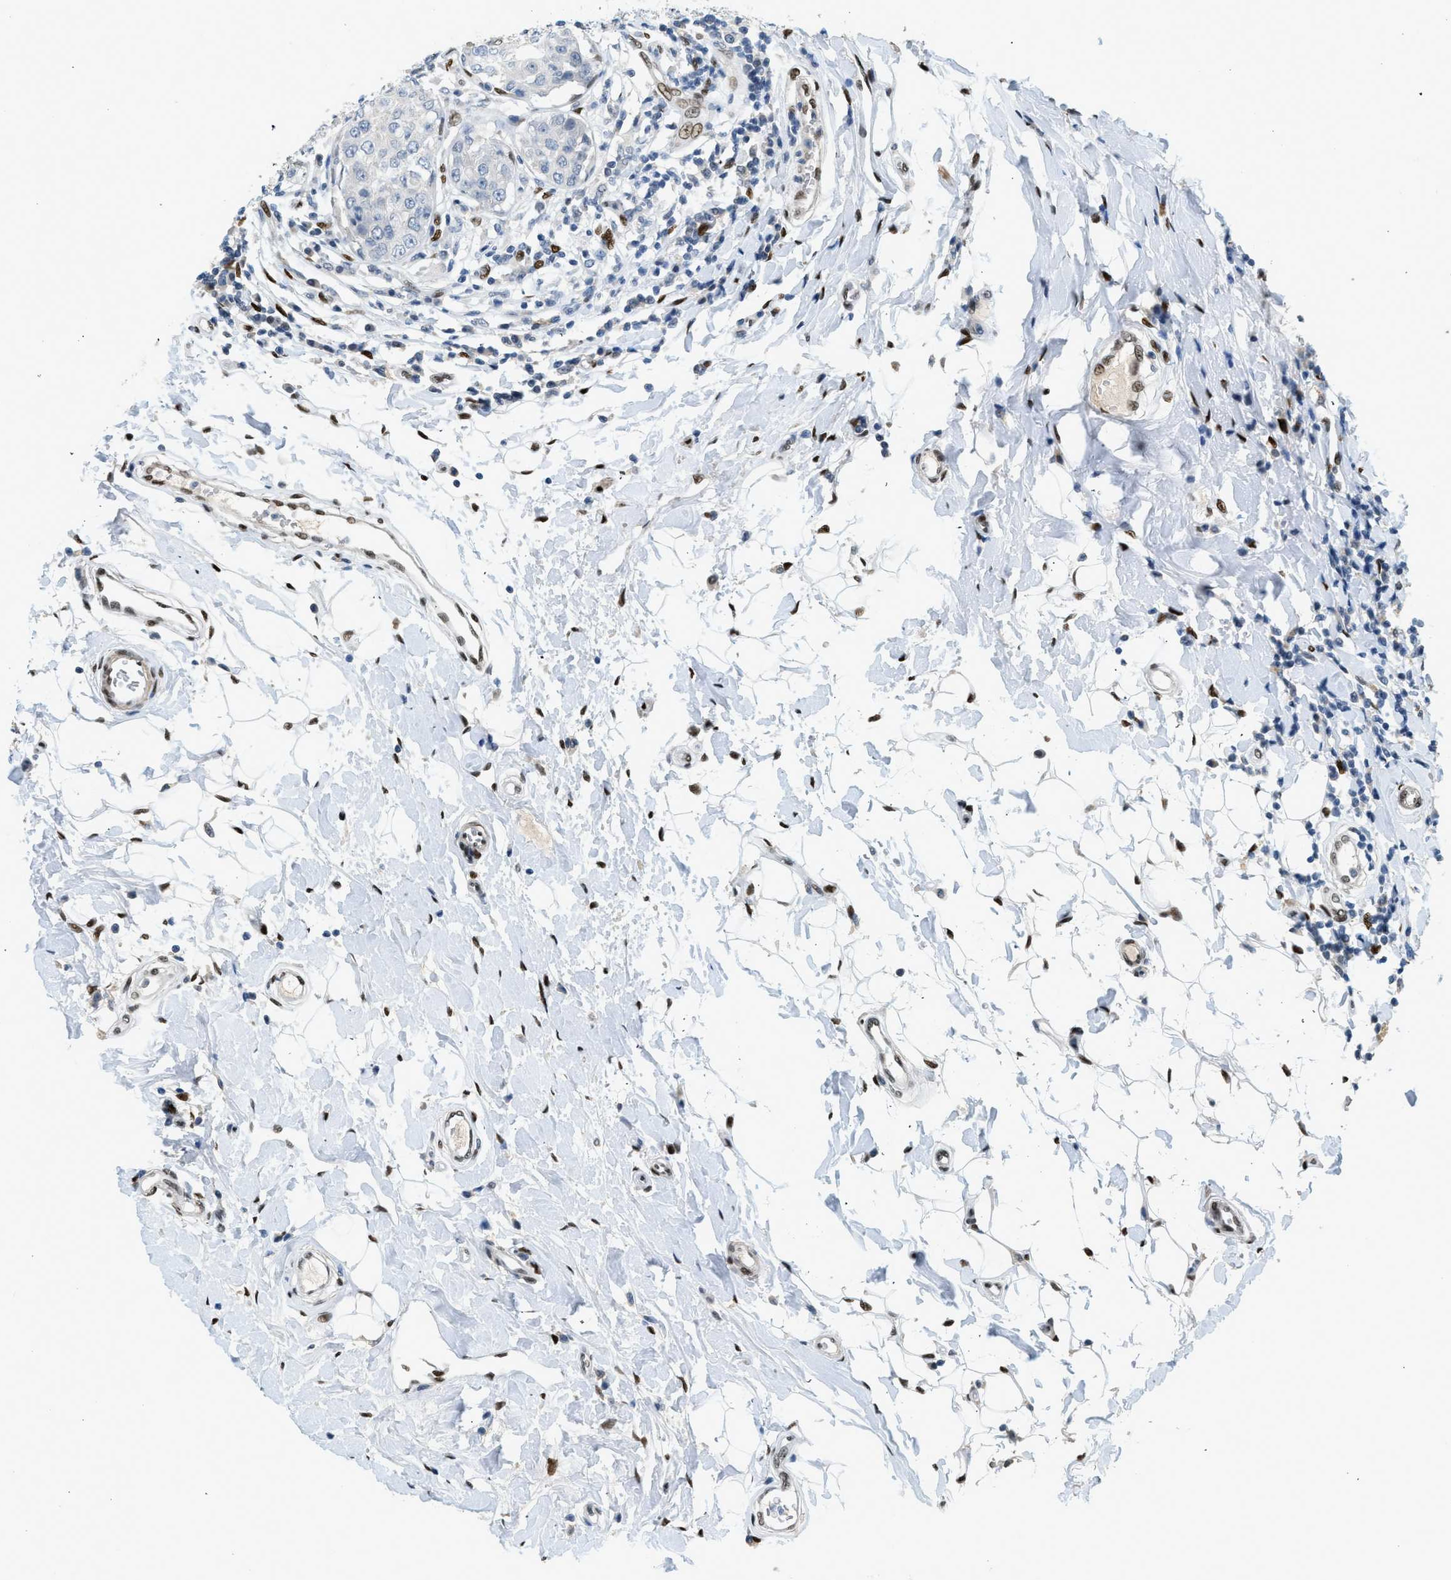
{"staining": {"intensity": "negative", "quantity": "none", "location": "none"}, "tissue": "breast cancer", "cell_type": "Tumor cells", "image_type": "cancer", "snomed": [{"axis": "morphology", "description": "Duct carcinoma"}, {"axis": "topography", "description": "Breast"}], "caption": "DAB immunohistochemical staining of human breast invasive ductal carcinoma shows no significant positivity in tumor cells.", "gene": "ZBTB20", "patient": {"sex": "female", "age": 27}}